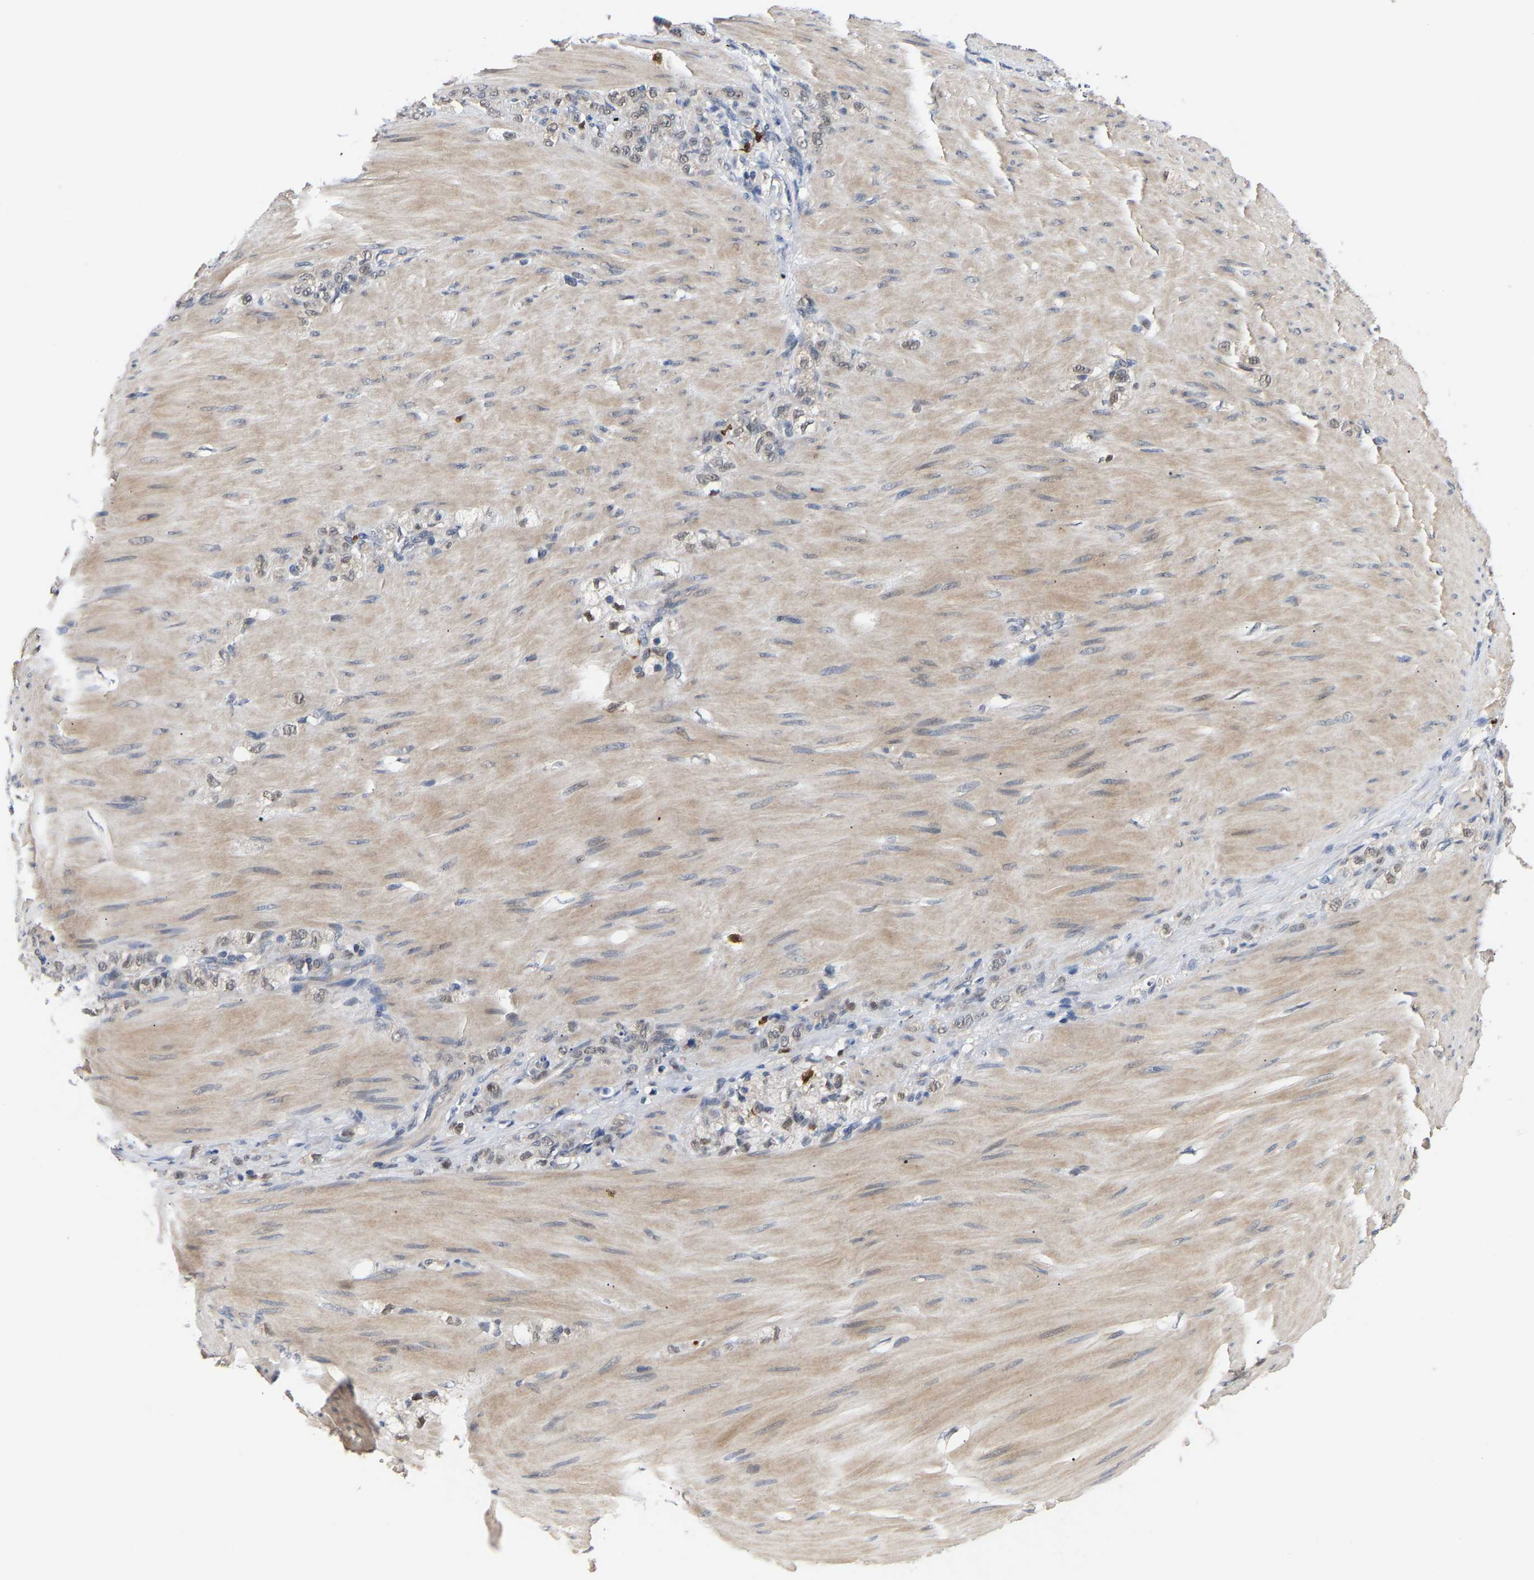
{"staining": {"intensity": "negative", "quantity": "none", "location": "none"}, "tissue": "stomach cancer", "cell_type": "Tumor cells", "image_type": "cancer", "snomed": [{"axis": "morphology", "description": "Normal tissue, NOS"}, {"axis": "morphology", "description": "Adenocarcinoma, NOS"}, {"axis": "topography", "description": "Stomach"}], "caption": "IHC of human stomach cancer shows no expression in tumor cells.", "gene": "TDRD7", "patient": {"sex": "male", "age": 82}}